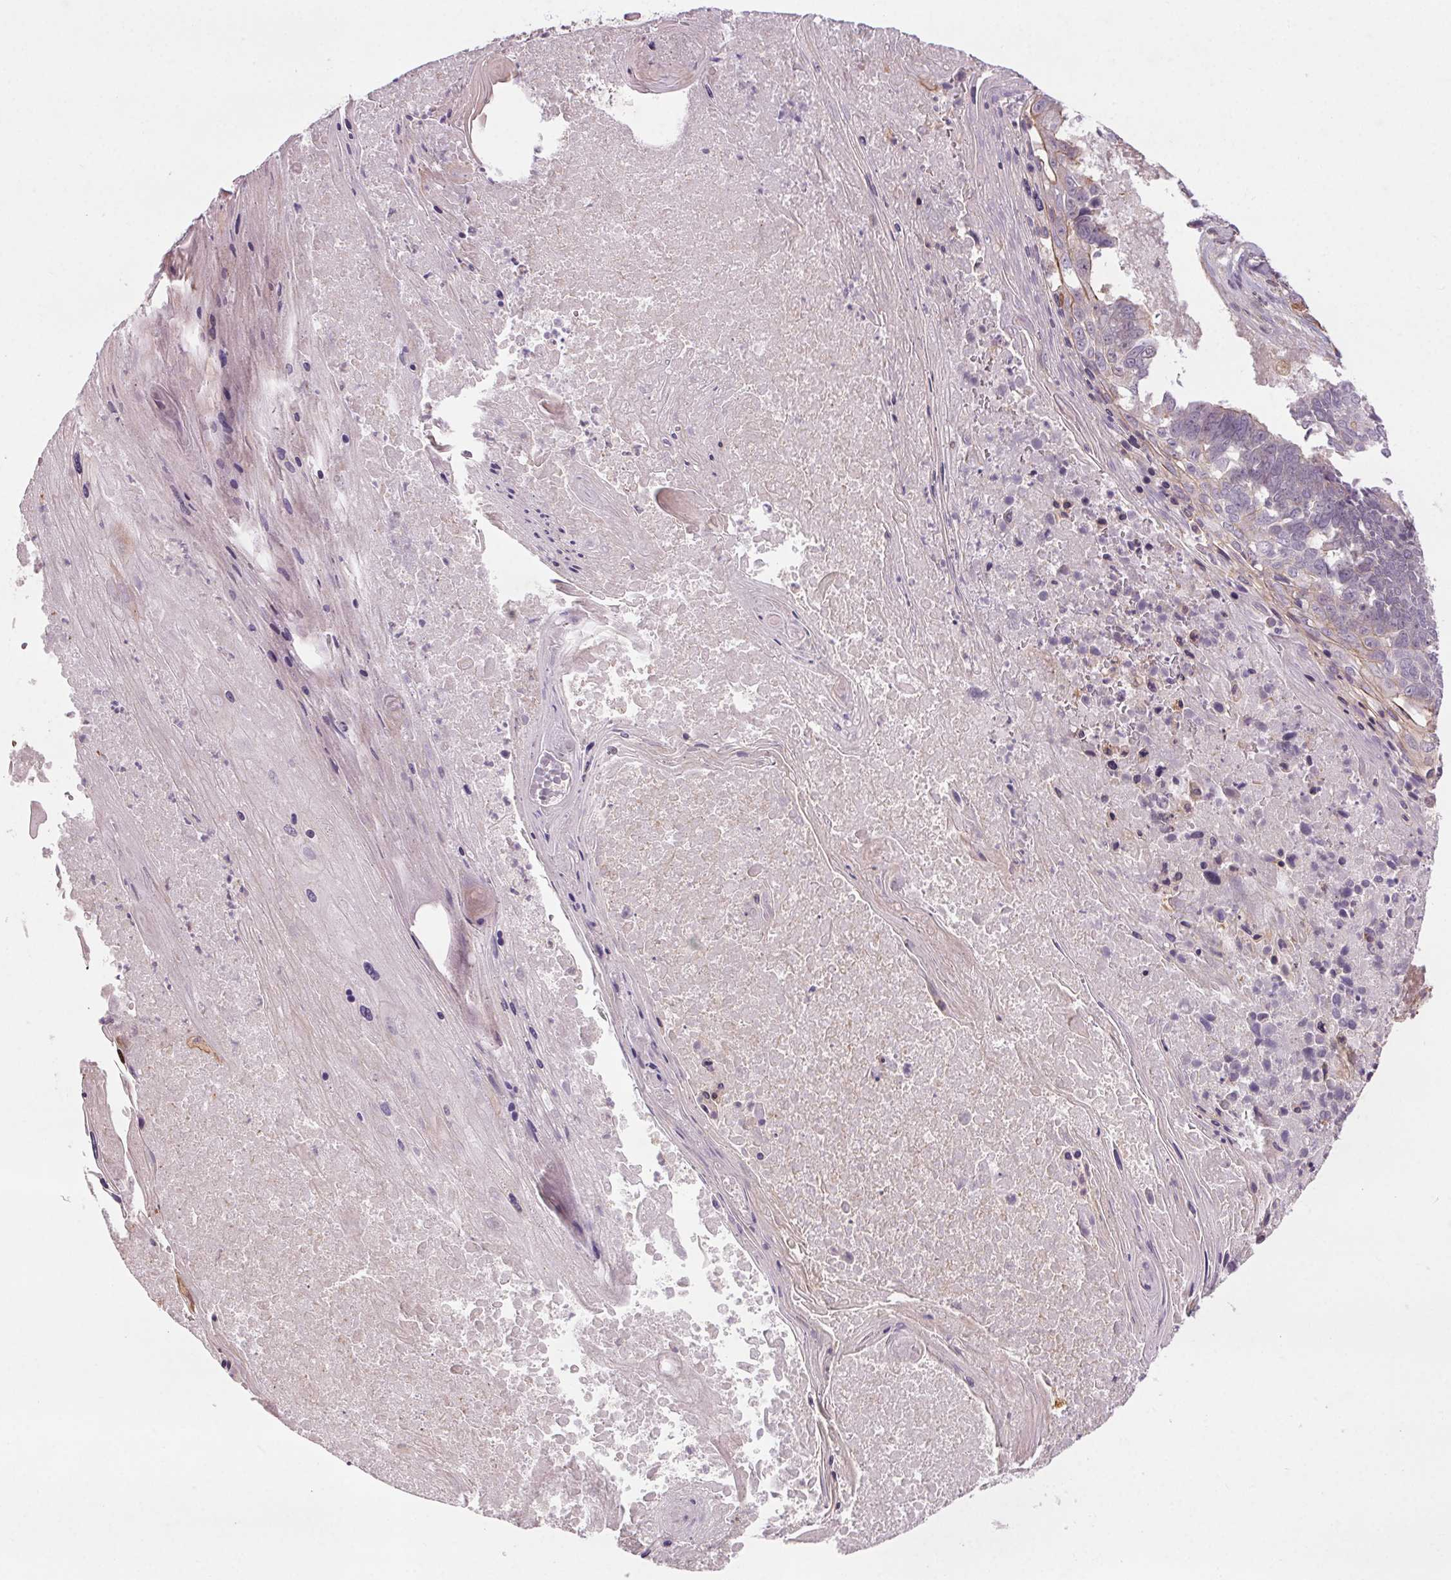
{"staining": {"intensity": "negative", "quantity": "none", "location": "none"}, "tissue": "lung cancer", "cell_type": "Tumor cells", "image_type": "cancer", "snomed": [{"axis": "morphology", "description": "Squamous cell carcinoma, NOS"}, {"axis": "topography", "description": "Lung"}], "caption": "Immunohistochemical staining of lung cancer (squamous cell carcinoma) shows no significant positivity in tumor cells.", "gene": "CCSER1", "patient": {"sex": "male", "age": 73}}